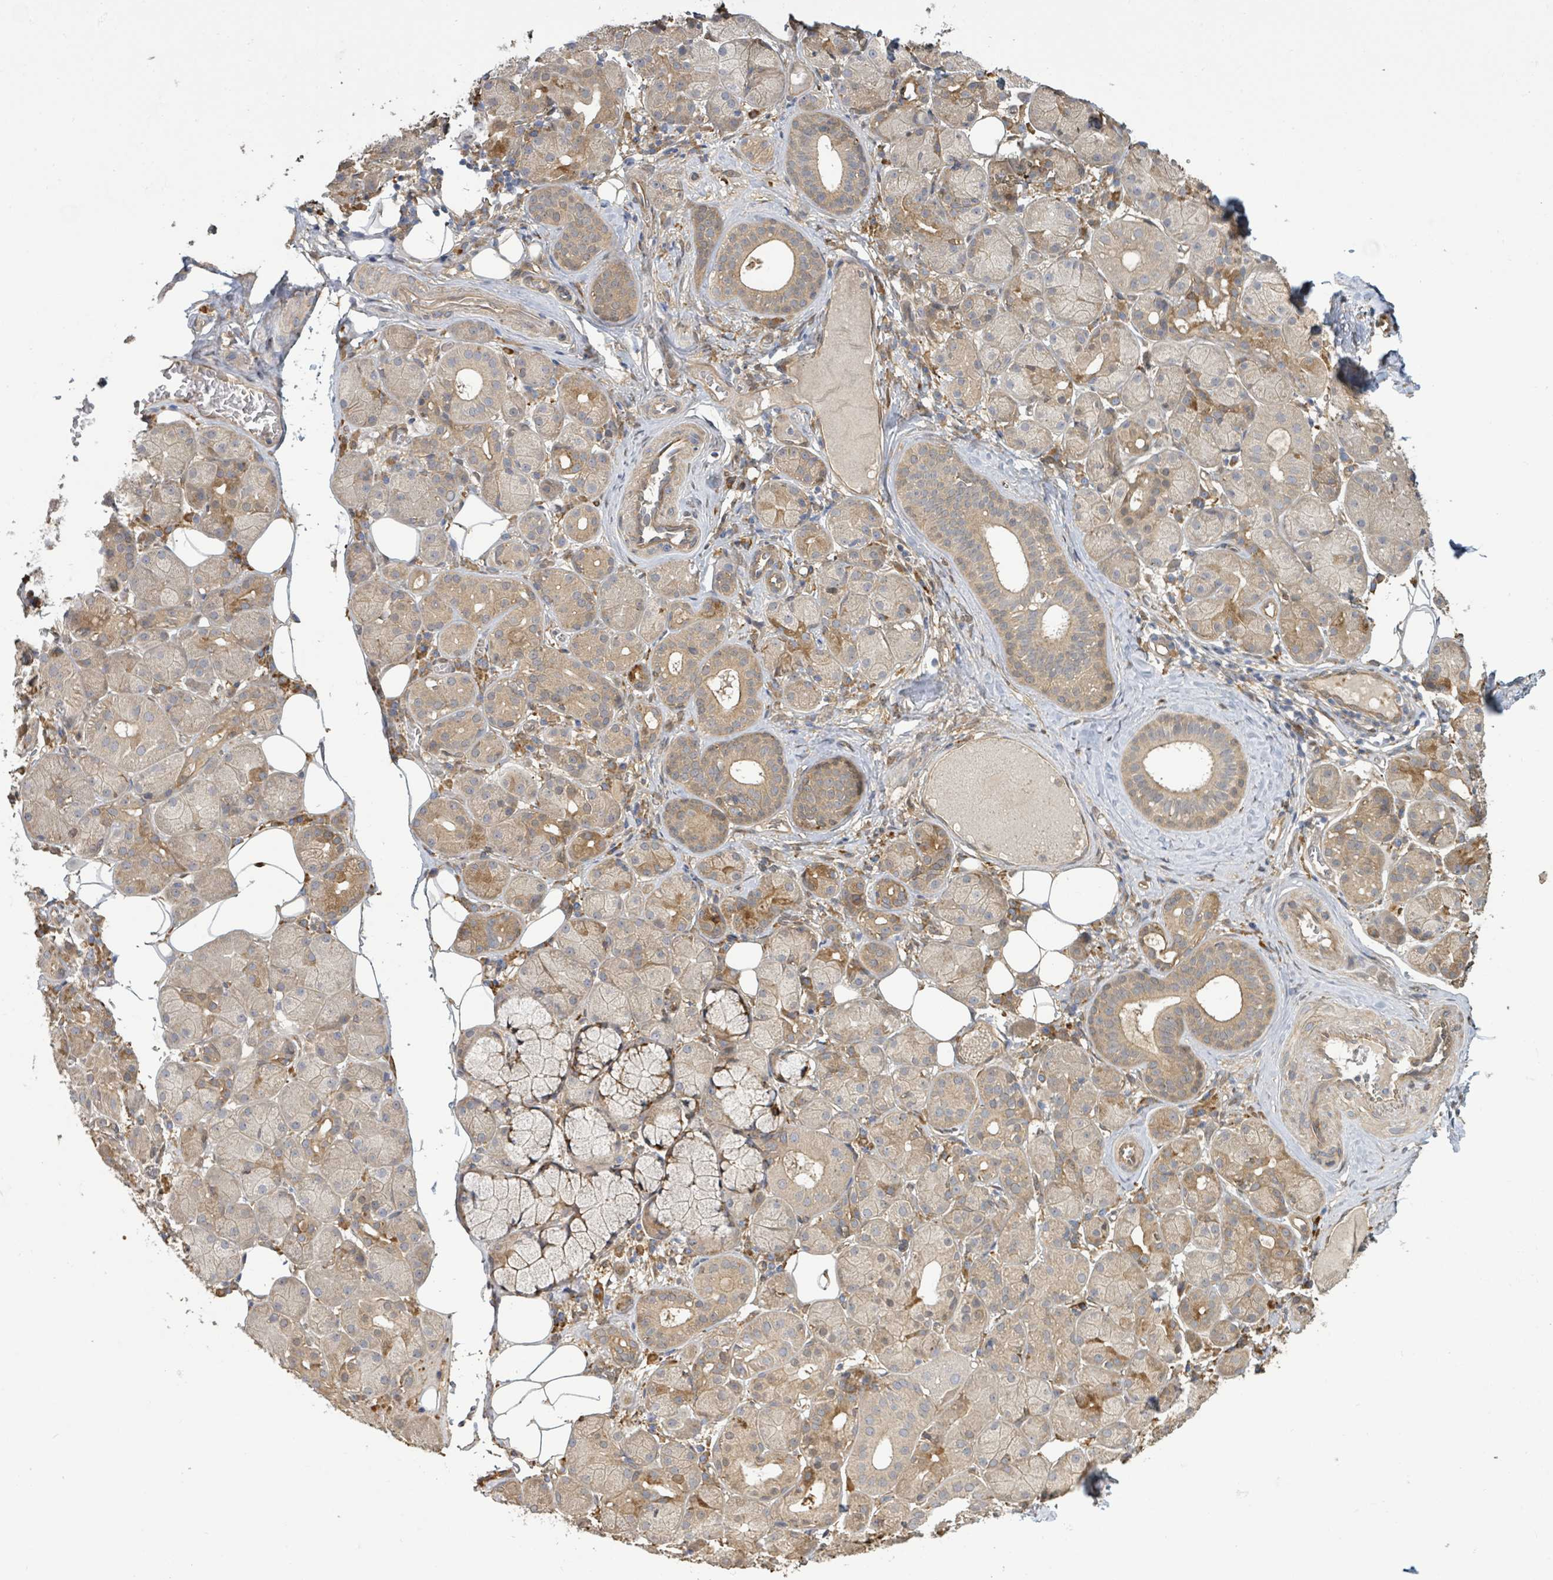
{"staining": {"intensity": "moderate", "quantity": ">75%", "location": "cytoplasmic/membranous"}, "tissue": "salivary gland", "cell_type": "Glandular cells", "image_type": "normal", "snomed": [{"axis": "morphology", "description": "Squamous cell carcinoma, NOS"}, {"axis": "topography", "description": "Skin"}, {"axis": "topography", "description": "Head-Neck"}], "caption": "An IHC image of unremarkable tissue is shown. Protein staining in brown shows moderate cytoplasmic/membranous positivity in salivary gland within glandular cells.", "gene": "ARPIN", "patient": {"sex": "male", "age": 80}}